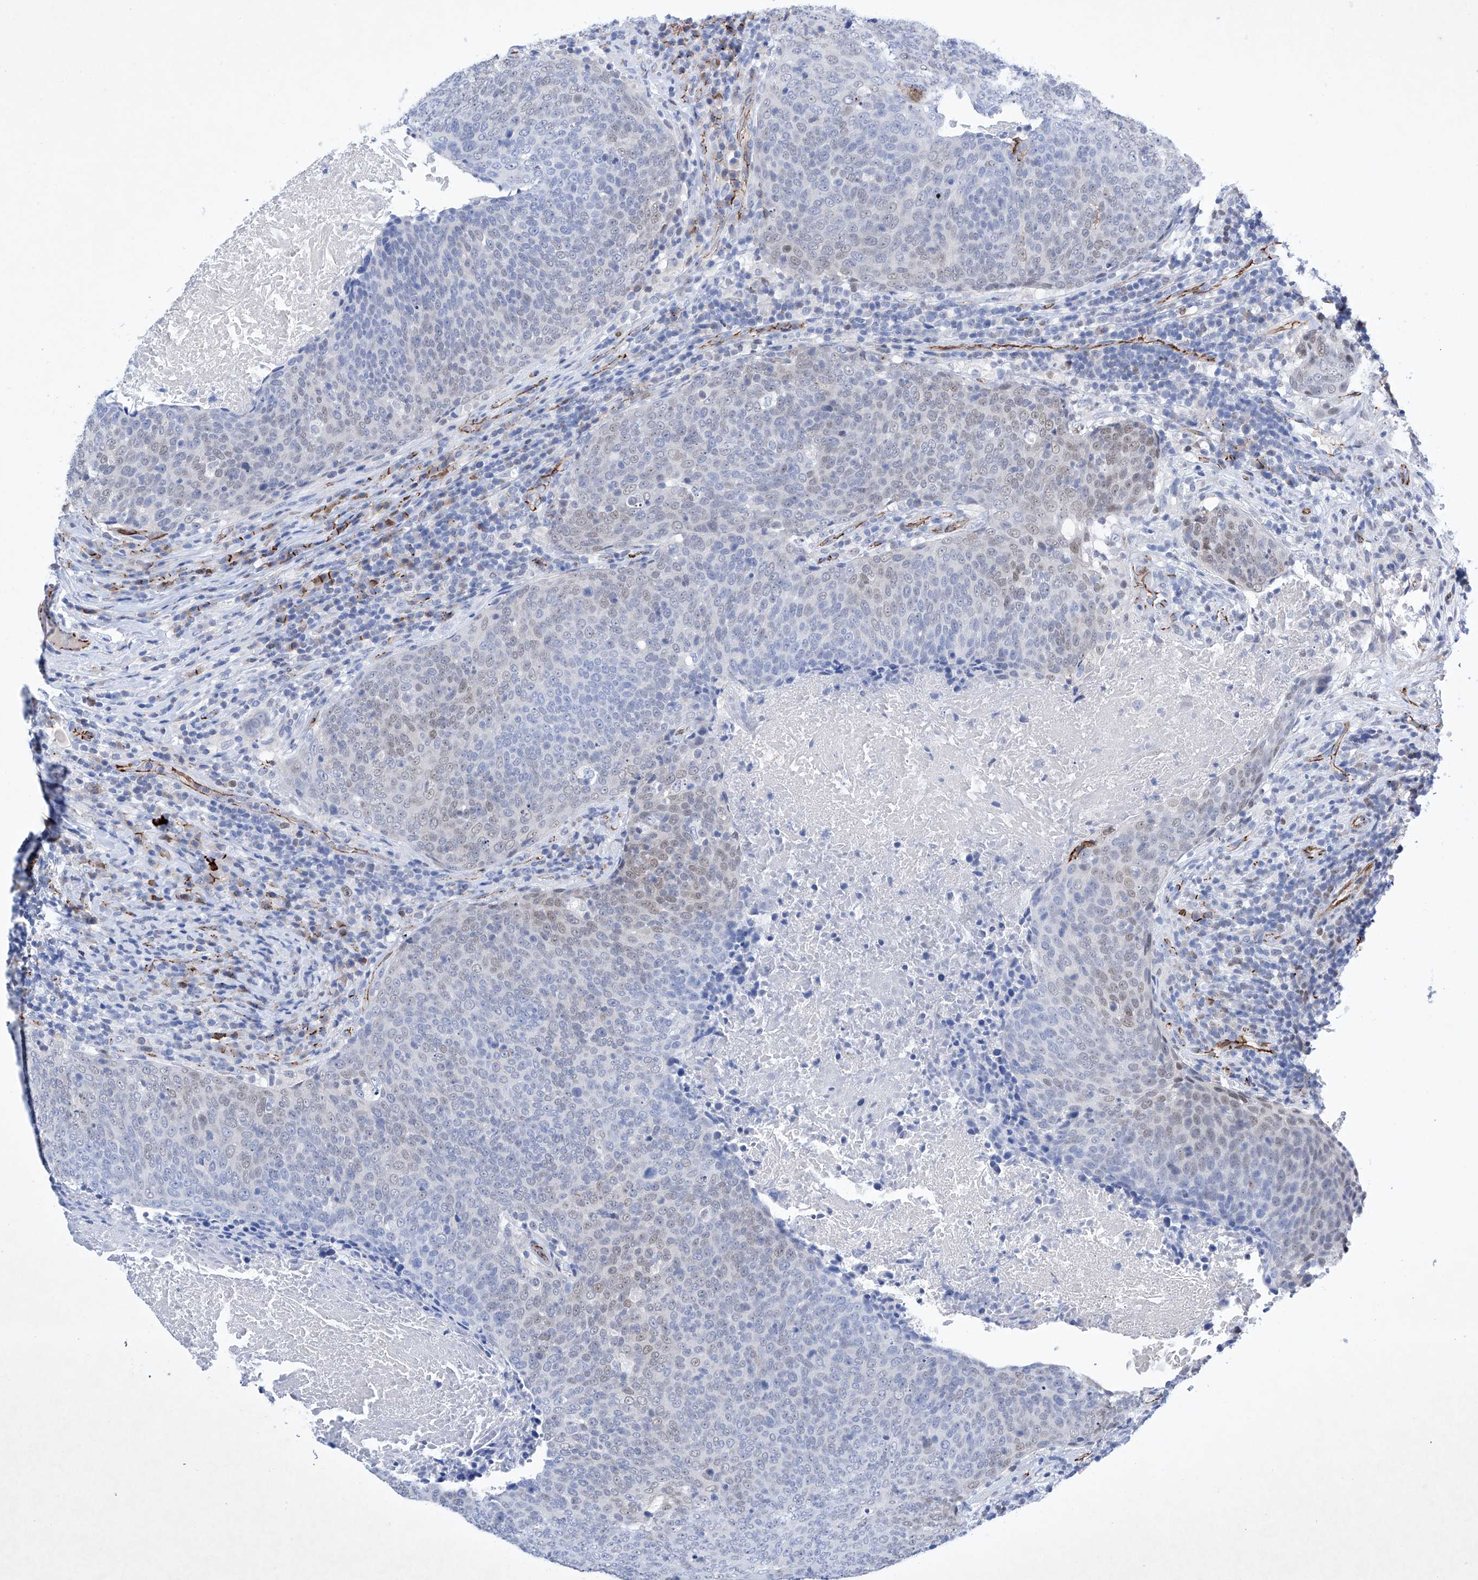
{"staining": {"intensity": "weak", "quantity": "<25%", "location": "nuclear"}, "tissue": "head and neck cancer", "cell_type": "Tumor cells", "image_type": "cancer", "snomed": [{"axis": "morphology", "description": "Squamous cell carcinoma, NOS"}, {"axis": "morphology", "description": "Squamous cell carcinoma, metastatic, NOS"}, {"axis": "topography", "description": "Lymph node"}, {"axis": "topography", "description": "Head-Neck"}], "caption": "The IHC photomicrograph has no significant staining in tumor cells of head and neck cancer (metastatic squamous cell carcinoma) tissue.", "gene": "ETV7", "patient": {"sex": "male", "age": 62}}